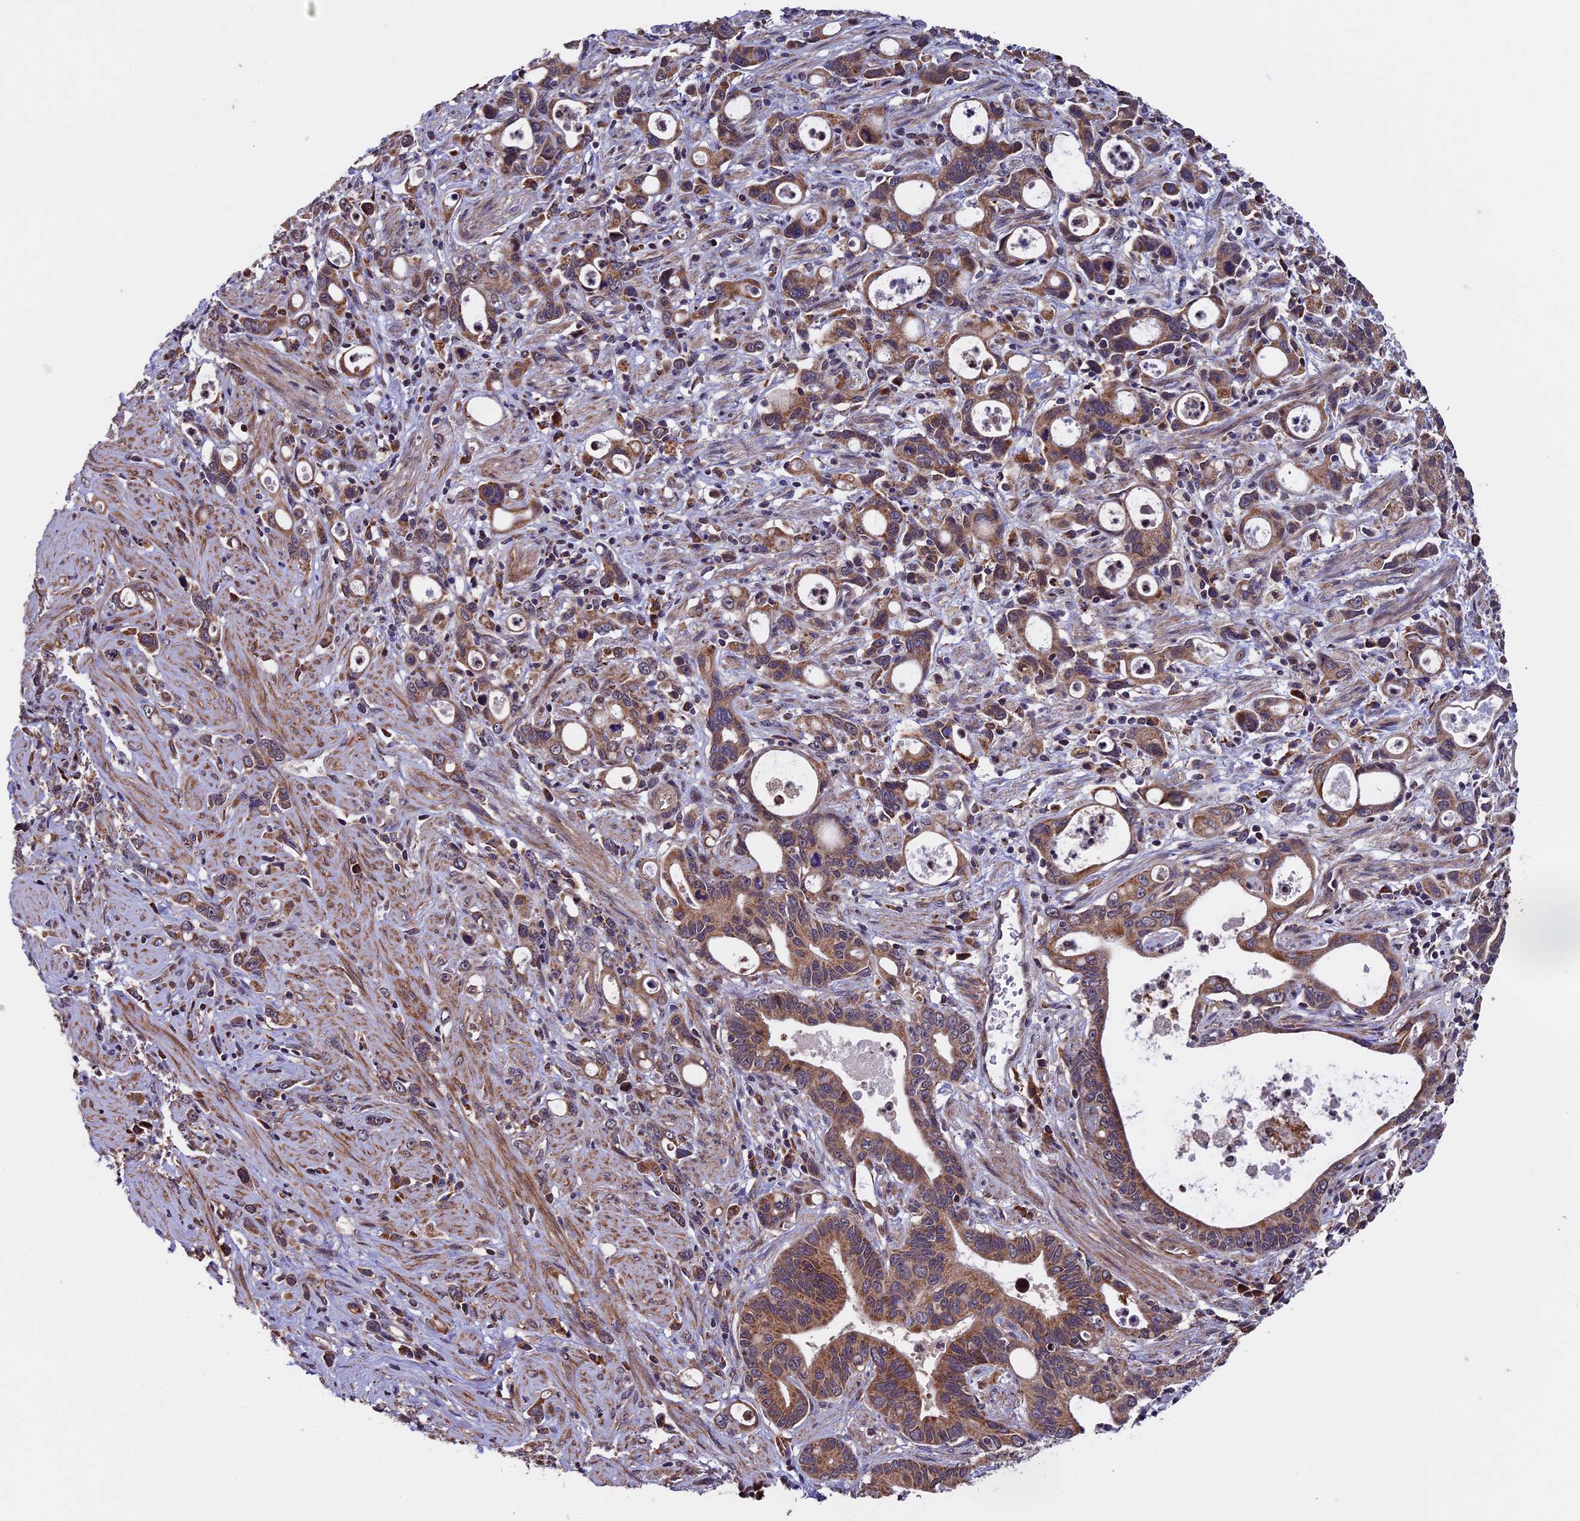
{"staining": {"intensity": "moderate", "quantity": ">75%", "location": "cytoplasmic/membranous"}, "tissue": "stomach cancer", "cell_type": "Tumor cells", "image_type": "cancer", "snomed": [{"axis": "morphology", "description": "Adenocarcinoma, NOS"}, {"axis": "topography", "description": "Stomach, lower"}], "caption": "The immunohistochemical stain shows moderate cytoplasmic/membranous staining in tumor cells of adenocarcinoma (stomach) tissue. The staining is performed using DAB (3,3'-diaminobenzidine) brown chromogen to label protein expression. The nuclei are counter-stained blue using hematoxylin.", "gene": "RNF17", "patient": {"sex": "female", "age": 43}}